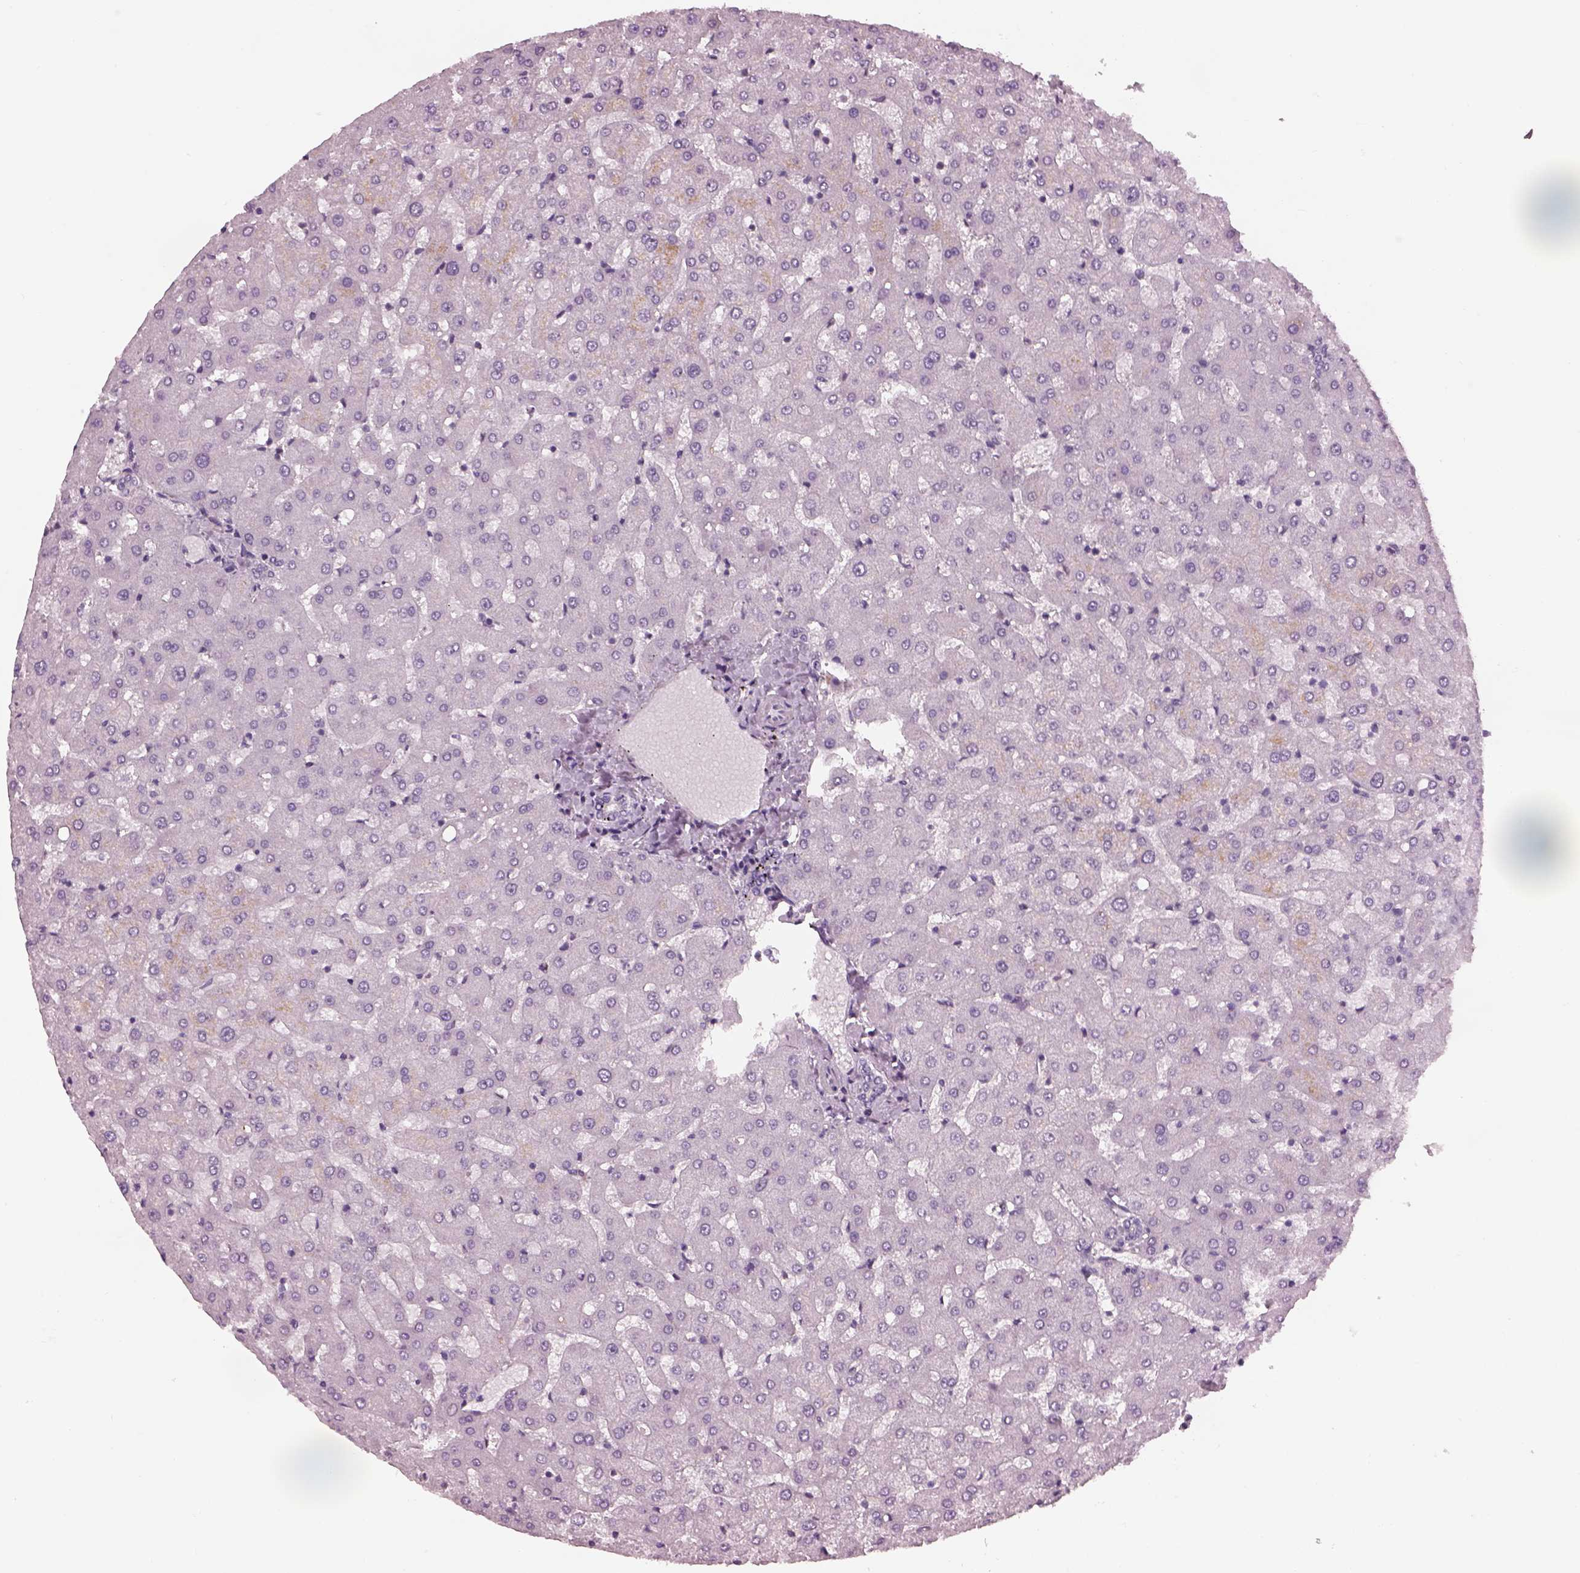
{"staining": {"intensity": "negative", "quantity": "none", "location": "none"}, "tissue": "liver", "cell_type": "Cholangiocytes", "image_type": "normal", "snomed": [{"axis": "morphology", "description": "Normal tissue, NOS"}, {"axis": "topography", "description": "Liver"}], "caption": "The image demonstrates no significant staining in cholangiocytes of liver.", "gene": "SRI", "patient": {"sex": "female", "age": 50}}